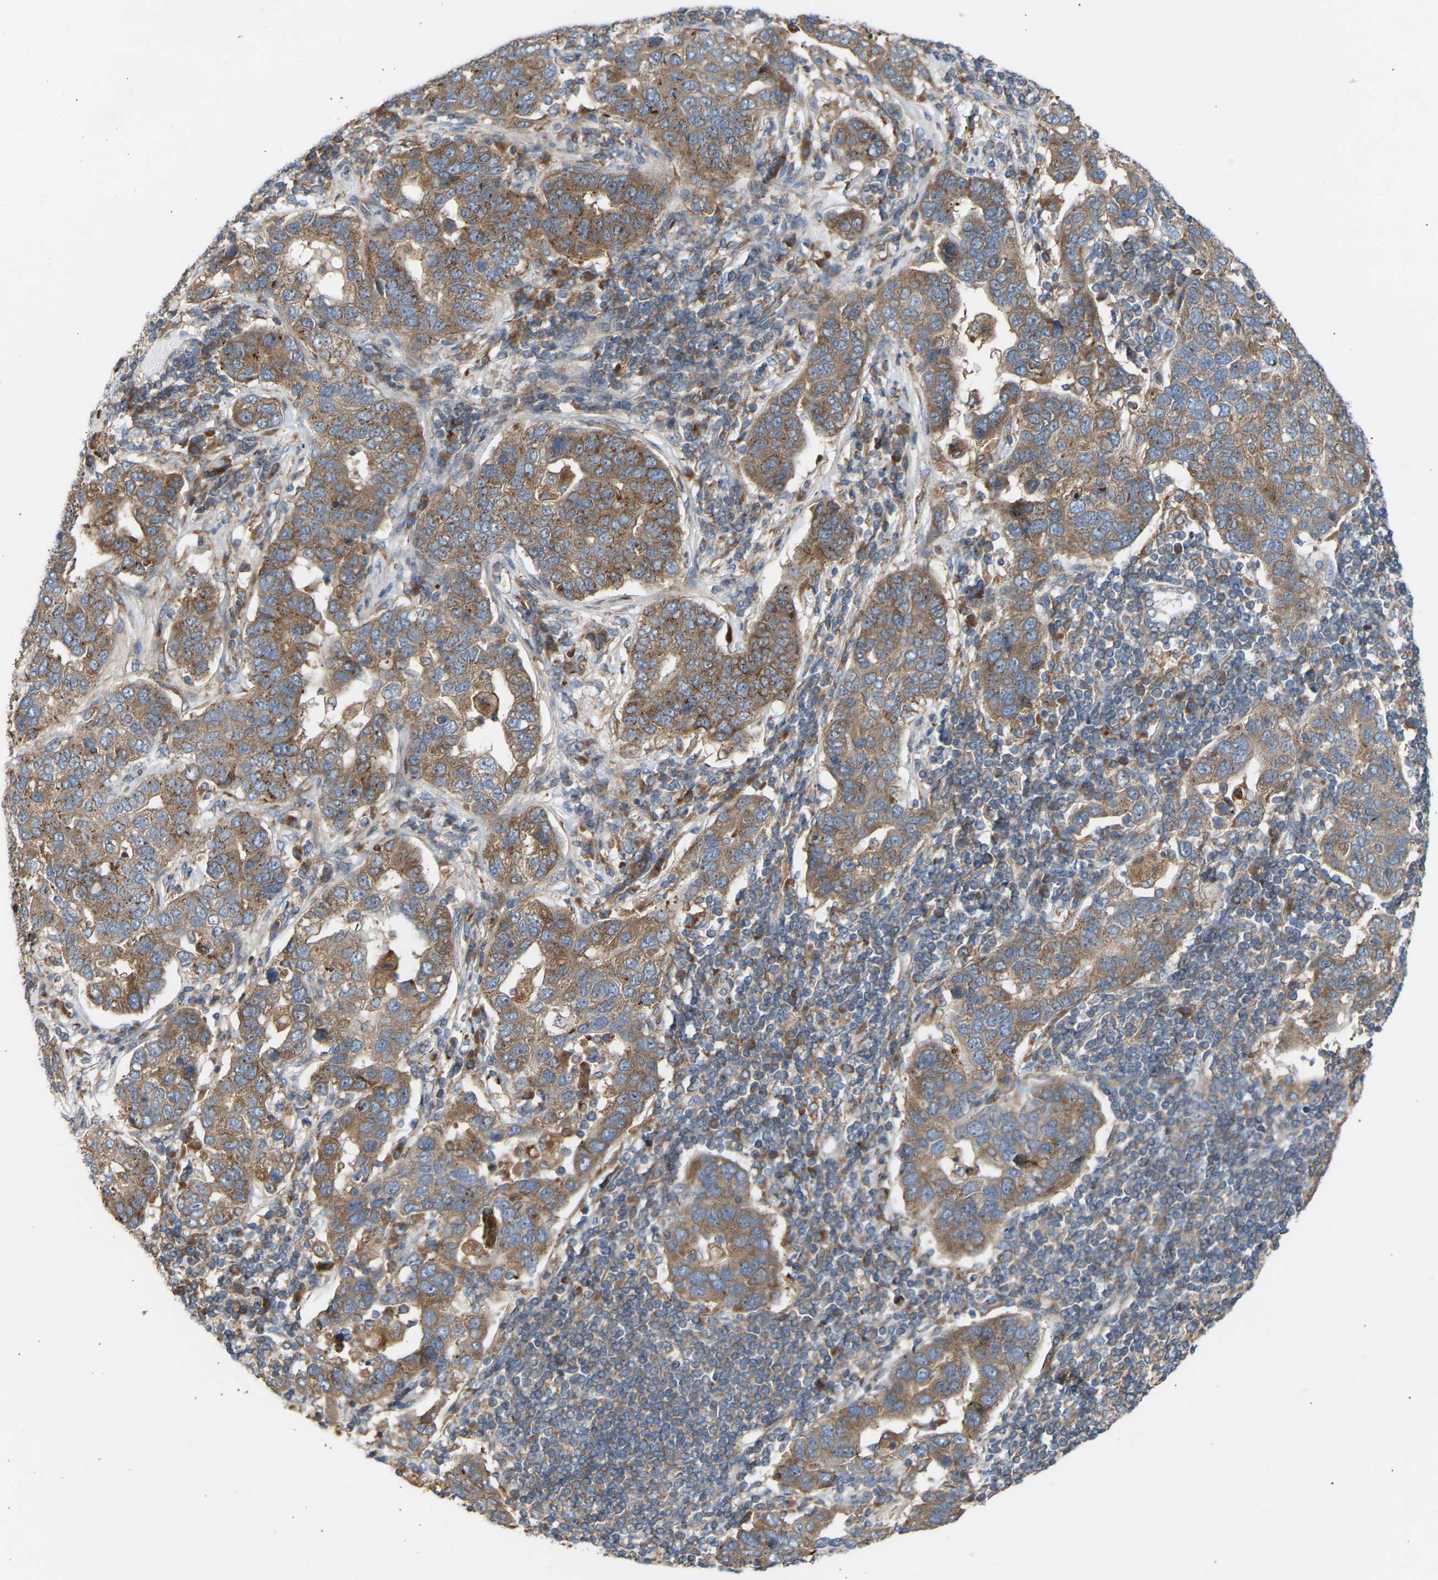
{"staining": {"intensity": "moderate", "quantity": ">75%", "location": "cytoplasmic/membranous"}, "tissue": "pancreatic cancer", "cell_type": "Tumor cells", "image_type": "cancer", "snomed": [{"axis": "morphology", "description": "Adenocarcinoma, NOS"}, {"axis": "topography", "description": "Pancreas"}], "caption": "Pancreatic cancer tissue displays moderate cytoplasmic/membranous expression in approximately >75% of tumor cells", "gene": "GCN1", "patient": {"sex": "female", "age": 61}}